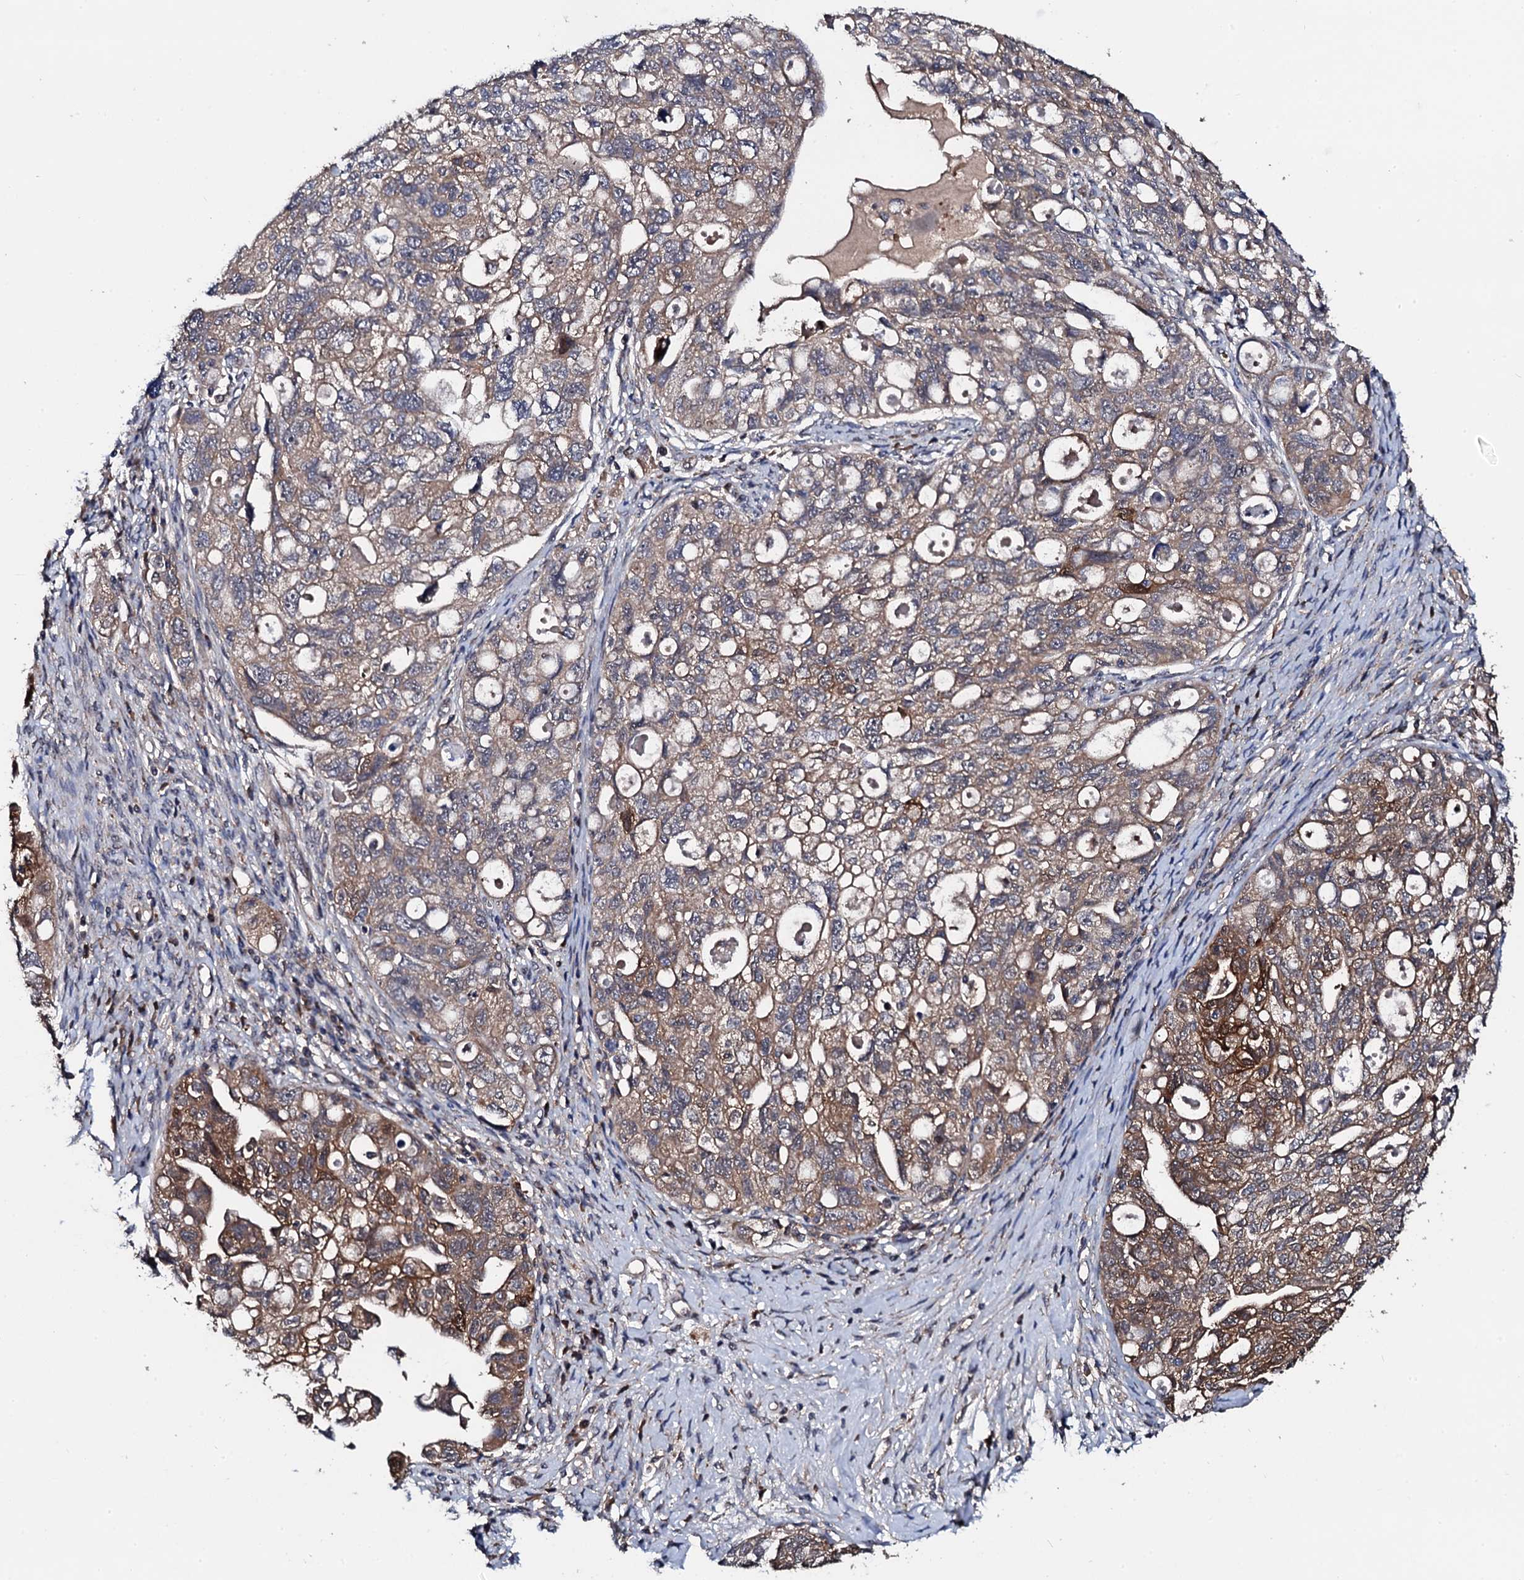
{"staining": {"intensity": "moderate", "quantity": "<25%", "location": "cytoplasmic/membranous"}, "tissue": "ovarian cancer", "cell_type": "Tumor cells", "image_type": "cancer", "snomed": [{"axis": "morphology", "description": "Carcinoma, NOS"}, {"axis": "morphology", "description": "Cystadenocarcinoma, serous, NOS"}, {"axis": "topography", "description": "Ovary"}], "caption": "Immunohistochemistry (IHC) (DAB) staining of carcinoma (ovarian) shows moderate cytoplasmic/membranous protein expression in about <25% of tumor cells.", "gene": "IP6K1", "patient": {"sex": "female", "age": 69}}